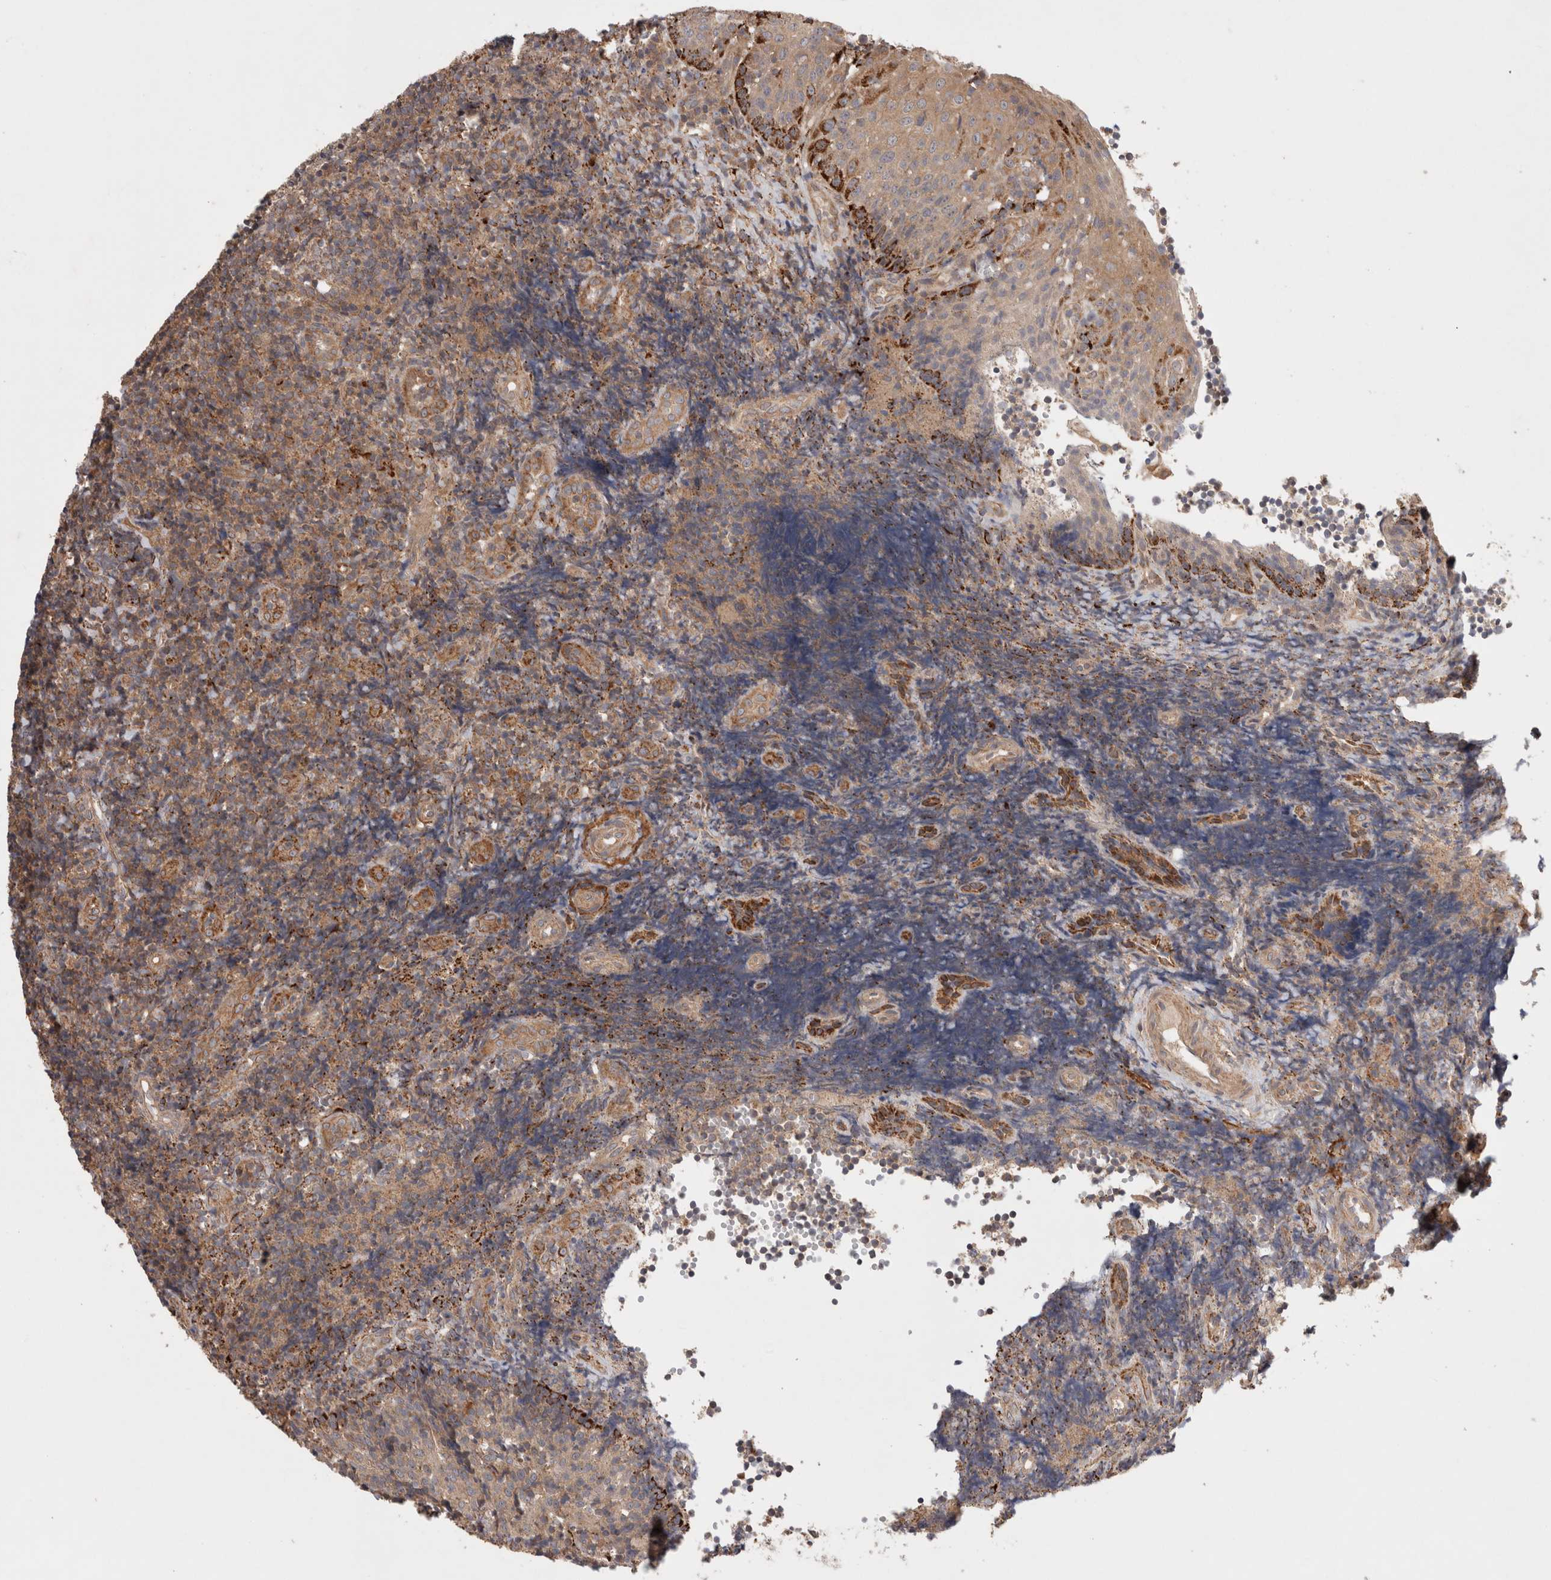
{"staining": {"intensity": "moderate", "quantity": "25%-75%", "location": "cytoplasmic/membranous"}, "tissue": "tonsil", "cell_type": "Germinal center cells", "image_type": "normal", "snomed": [{"axis": "morphology", "description": "Normal tissue, NOS"}, {"axis": "topography", "description": "Tonsil"}], "caption": "Approximately 25%-75% of germinal center cells in benign tonsil exhibit moderate cytoplasmic/membranous protein staining as visualized by brown immunohistochemical staining.", "gene": "HROB", "patient": {"sex": "female", "age": 40}}